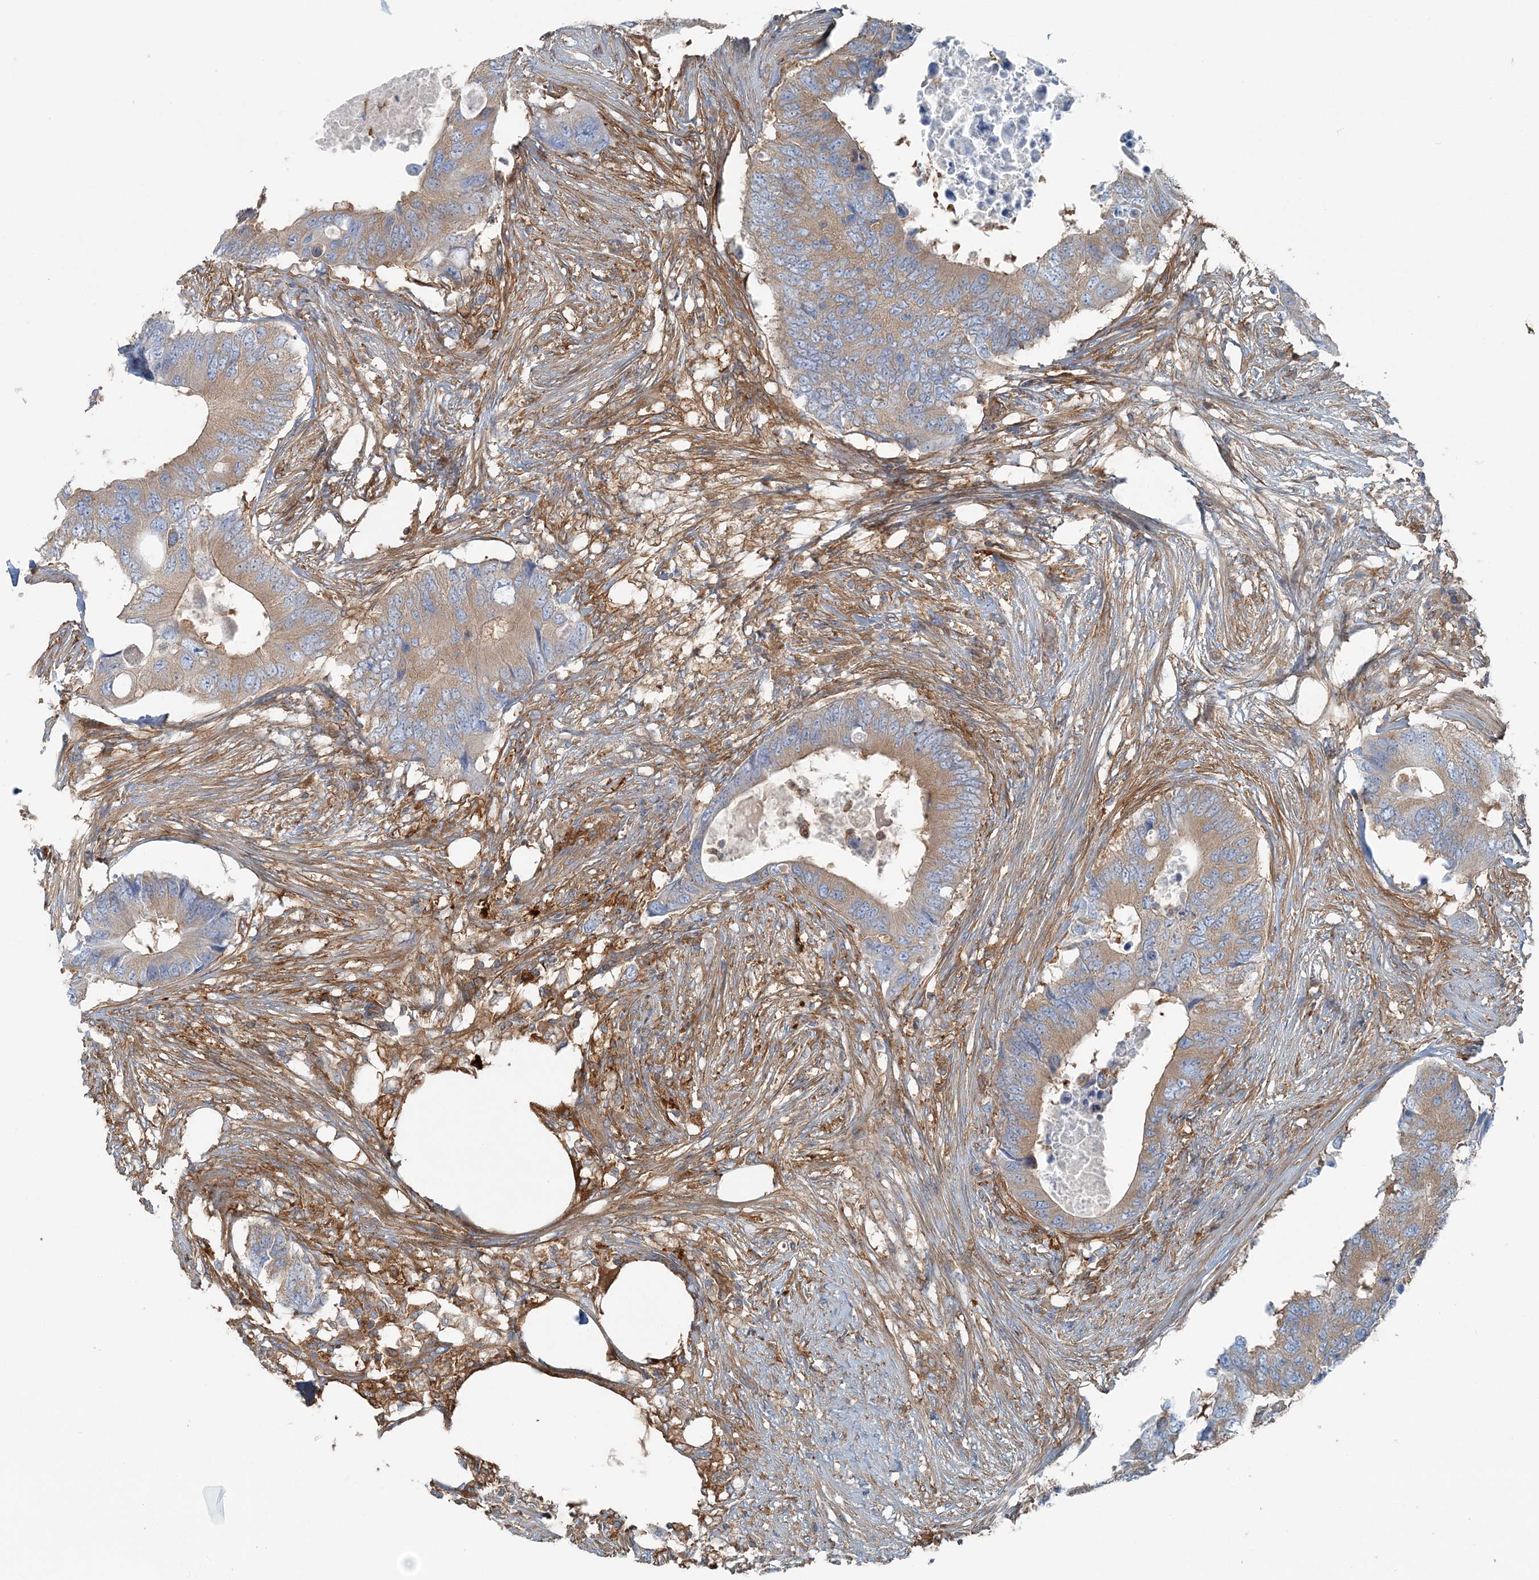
{"staining": {"intensity": "moderate", "quantity": ">75%", "location": "cytoplasmic/membranous"}, "tissue": "colorectal cancer", "cell_type": "Tumor cells", "image_type": "cancer", "snomed": [{"axis": "morphology", "description": "Adenocarcinoma, NOS"}, {"axis": "topography", "description": "Colon"}], "caption": "DAB (3,3'-diaminobenzidine) immunohistochemical staining of human colorectal cancer (adenocarcinoma) reveals moderate cytoplasmic/membranous protein staining in approximately >75% of tumor cells.", "gene": "SNX2", "patient": {"sex": "male", "age": 71}}